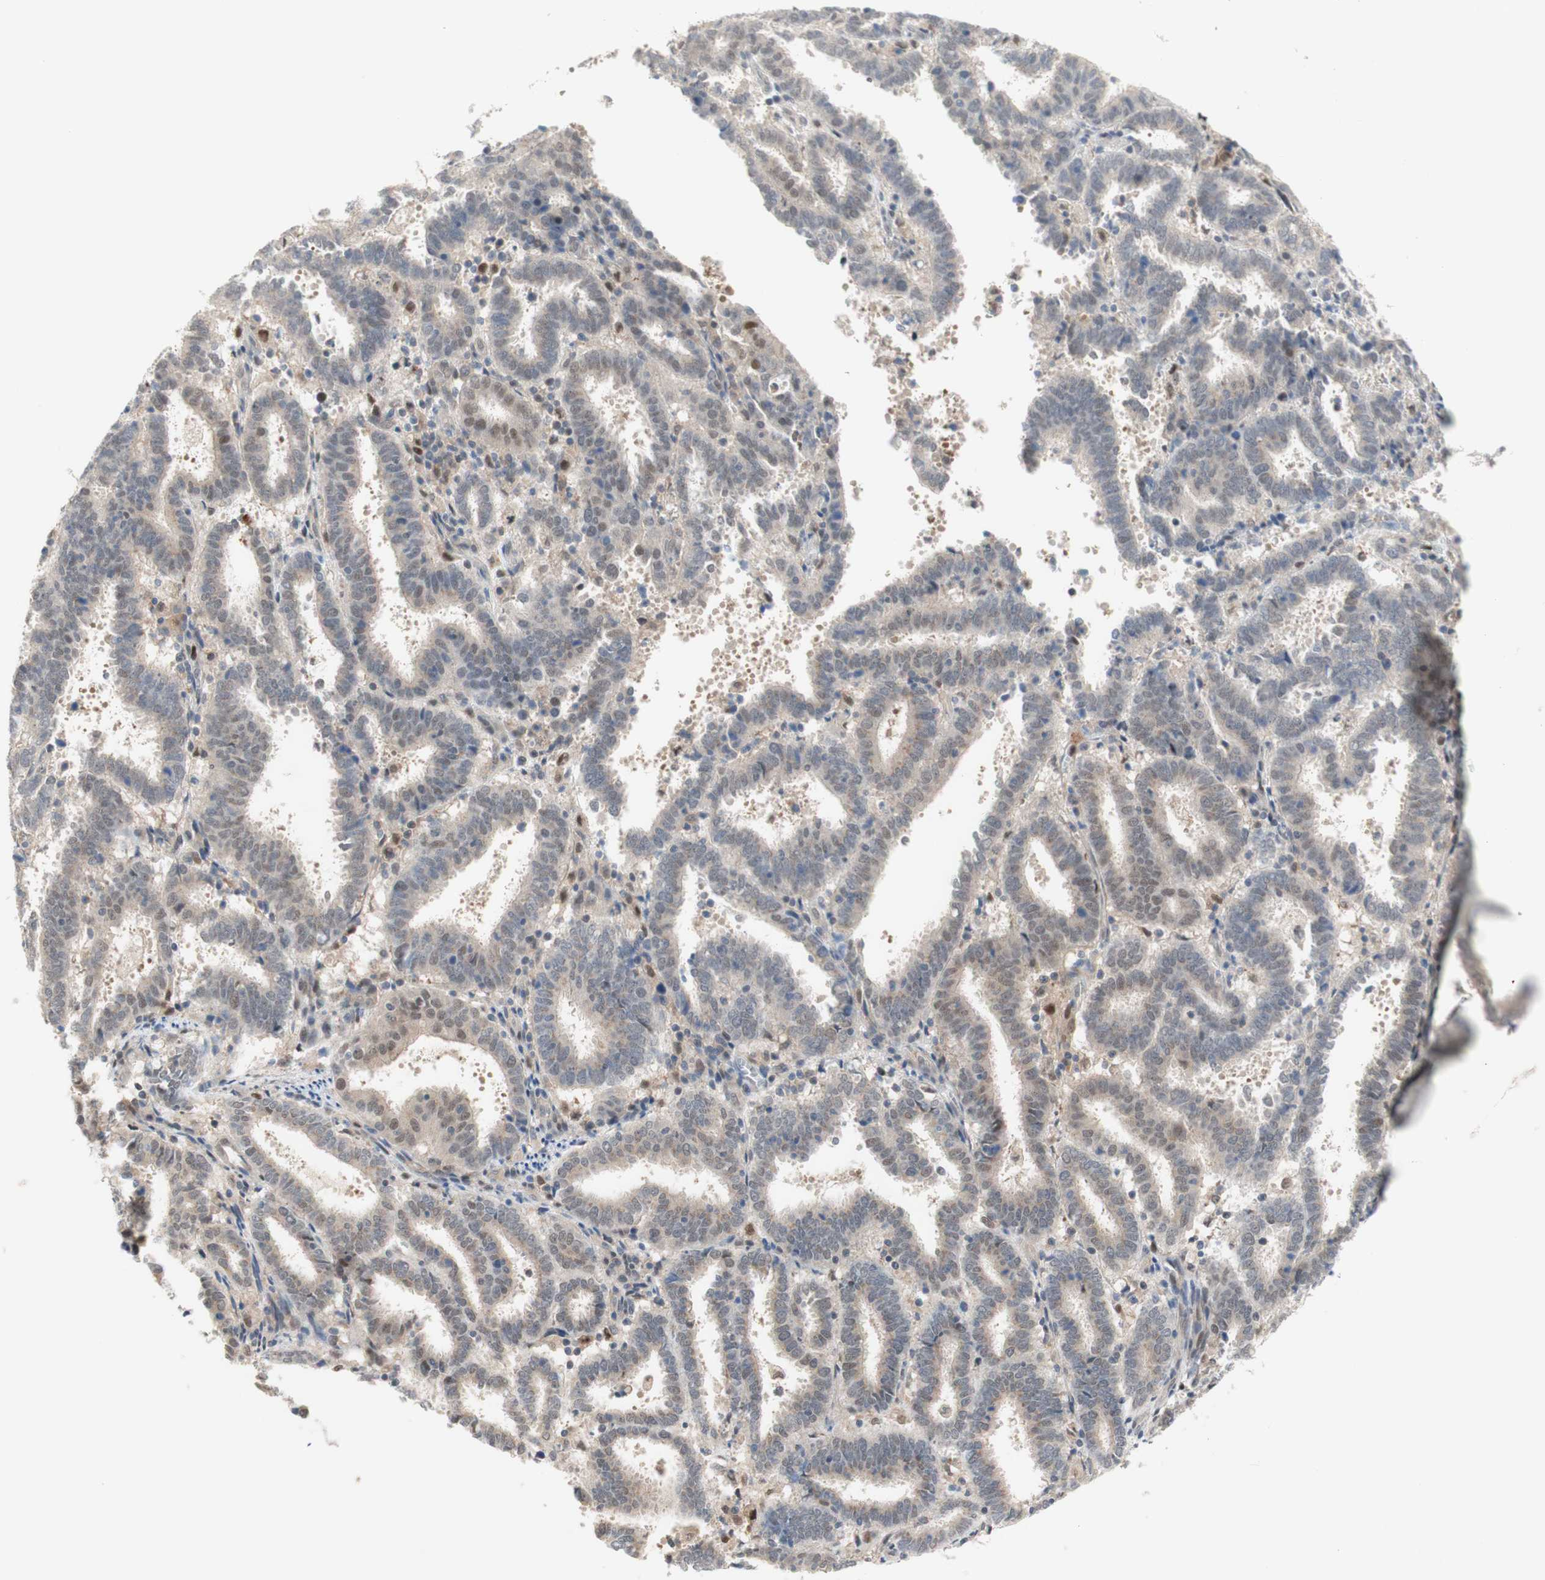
{"staining": {"intensity": "weak", "quantity": "25%-75%", "location": "nuclear"}, "tissue": "endometrial cancer", "cell_type": "Tumor cells", "image_type": "cancer", "snomed": [{"axis": "morphology", "description": "Adenocarcinoma, NOS"}, {"axis": "topography", "description": "Uterus"}], "caption": "Protein analysis of endometrial adenocarcinoma tissue shows weak nuclear expression in about 25%-75% of tumor cells. The protein of interest is shown in brown color, while the nuclei are stained blue.", "gene": "RFNG", "patient": {"sex": "female", "age": 83}}